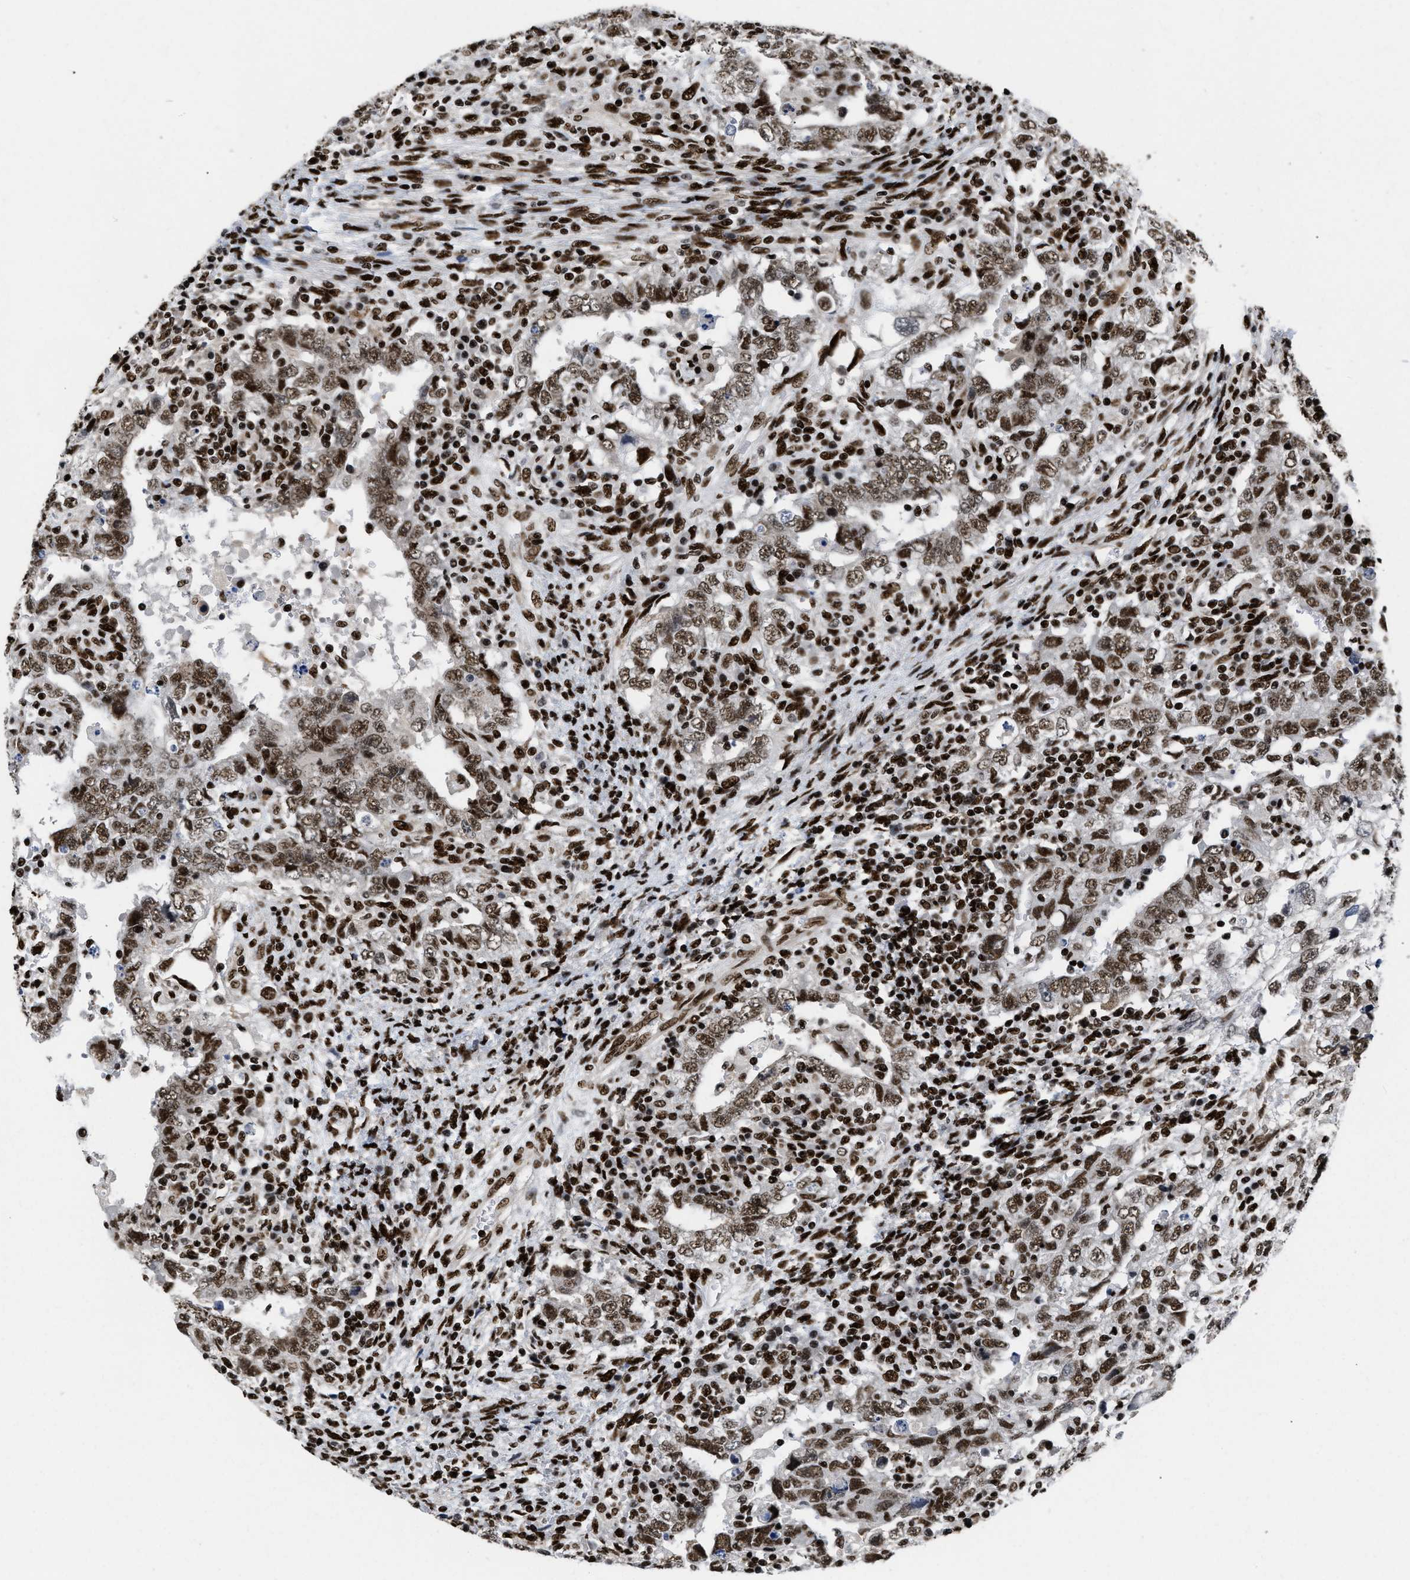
{"staining": {"intensity": "moderate", "quantity": ">75%", "location": "nuclear"}, "tissue": "testis cancer", "cell_type": "Tumor cells", "image_type": "cancer", "snomed": [{"axis": "morphology", "description": "Carcinoma, Embryonal, NOS"}, {"axis": "topography", "description": "Testis"}], "caption": "Embryonal carcinoma (testis) was stained to show a protein in brown. There is medium levels of moderate nuclear expression in approximately >75% of tumor cells. (Brightfield microscopy of DAB IHC at high magnification).", "gene": "CREB1", "patient": {"sex": "male", "age": 26}}